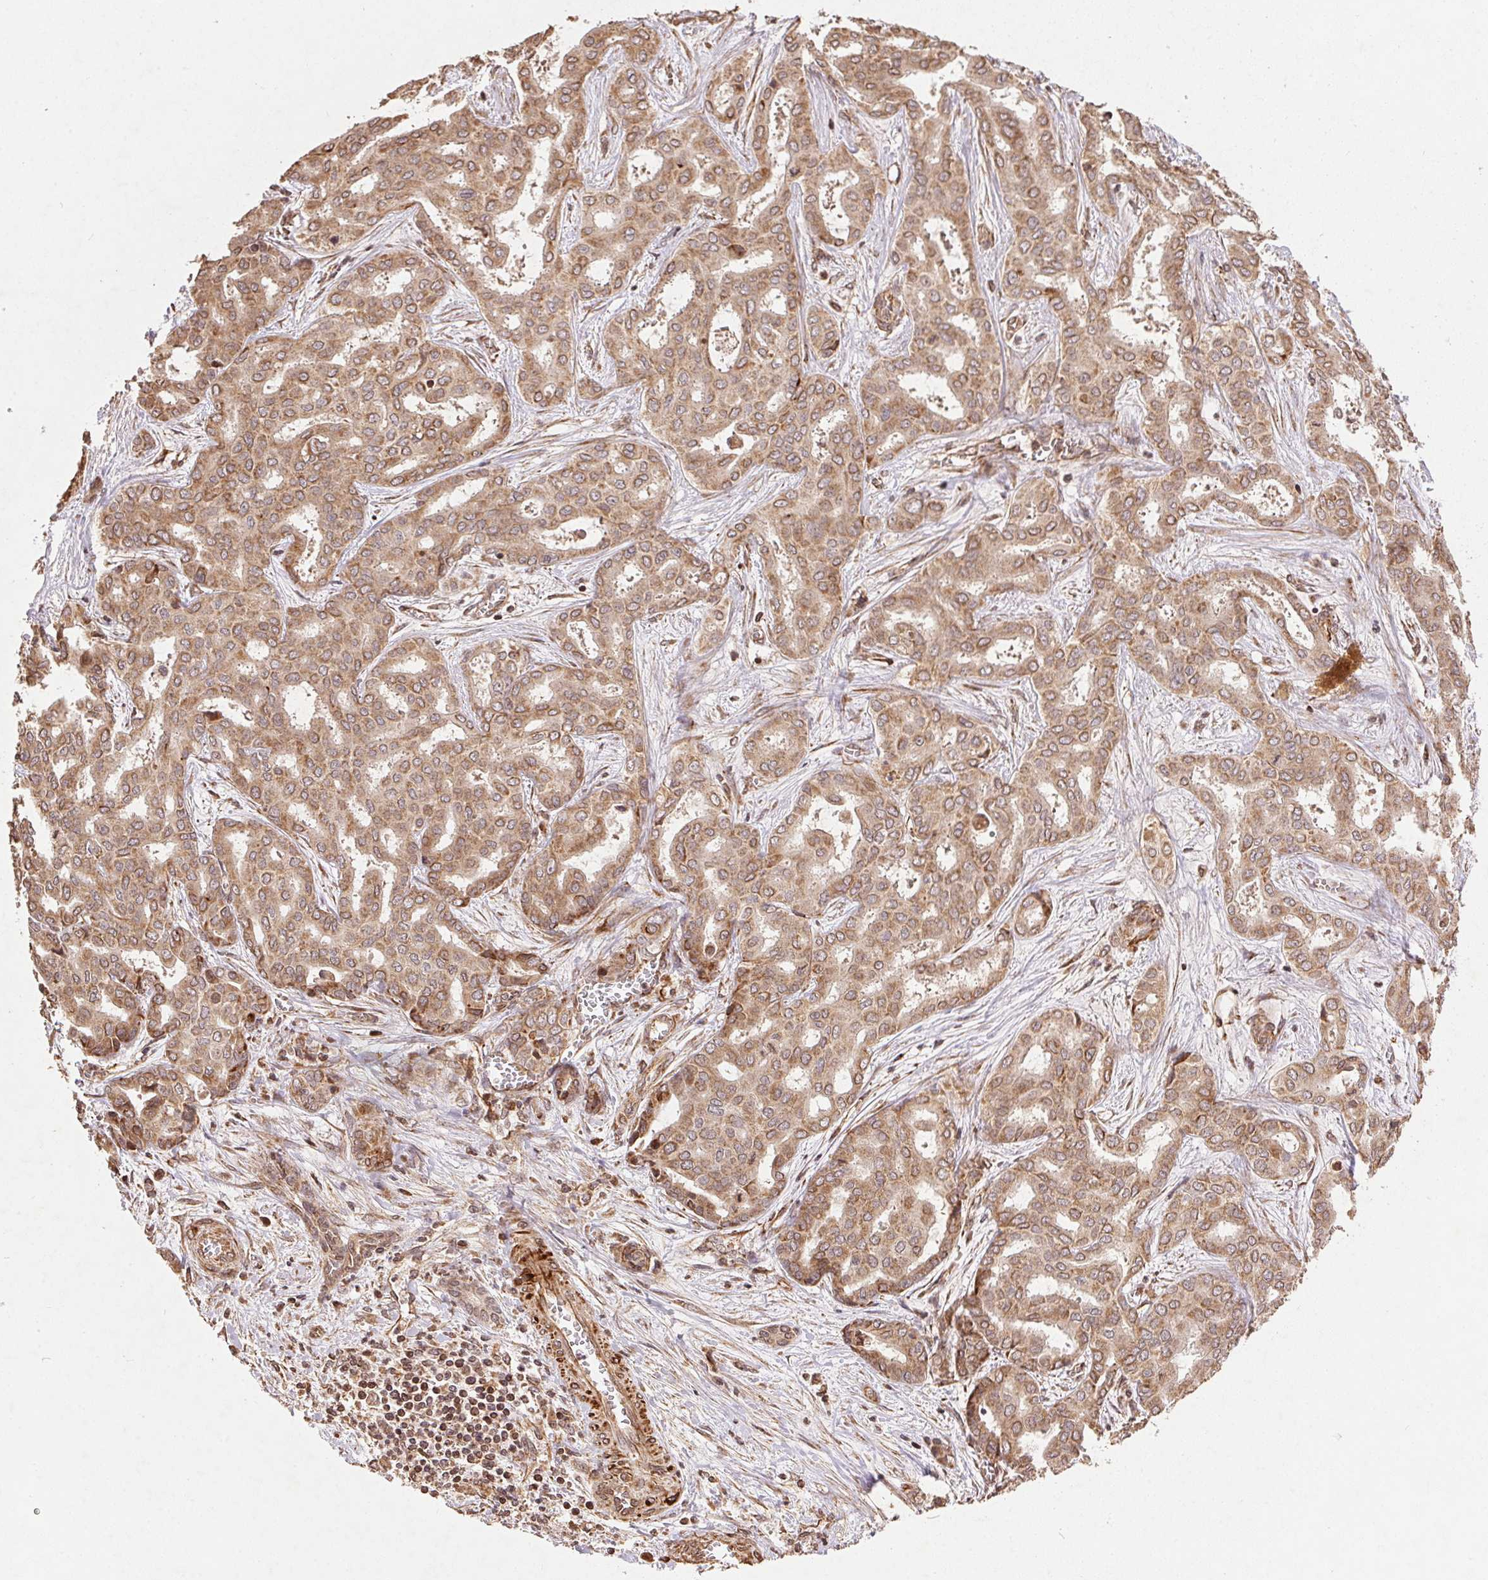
{"staining": {"intensity": "weak", "quantity": ">75%", "location": "cytoplasmic/membranous"}, "tissue": "liver cancer", "cell_type": "Tumor cells", "image_type": "cancer", "snomed": [{"axis": "morphology", "description": "Cholangiocarcinoma"}, {"axis": "topography", "description": "Liver"}], "caption": "Cholangiocarcinoma (liver) stained with a protein marker shows weak staining in tumor cells.", "gene": "SPRED2", "patient": {"sex": "female", "age": 64}}